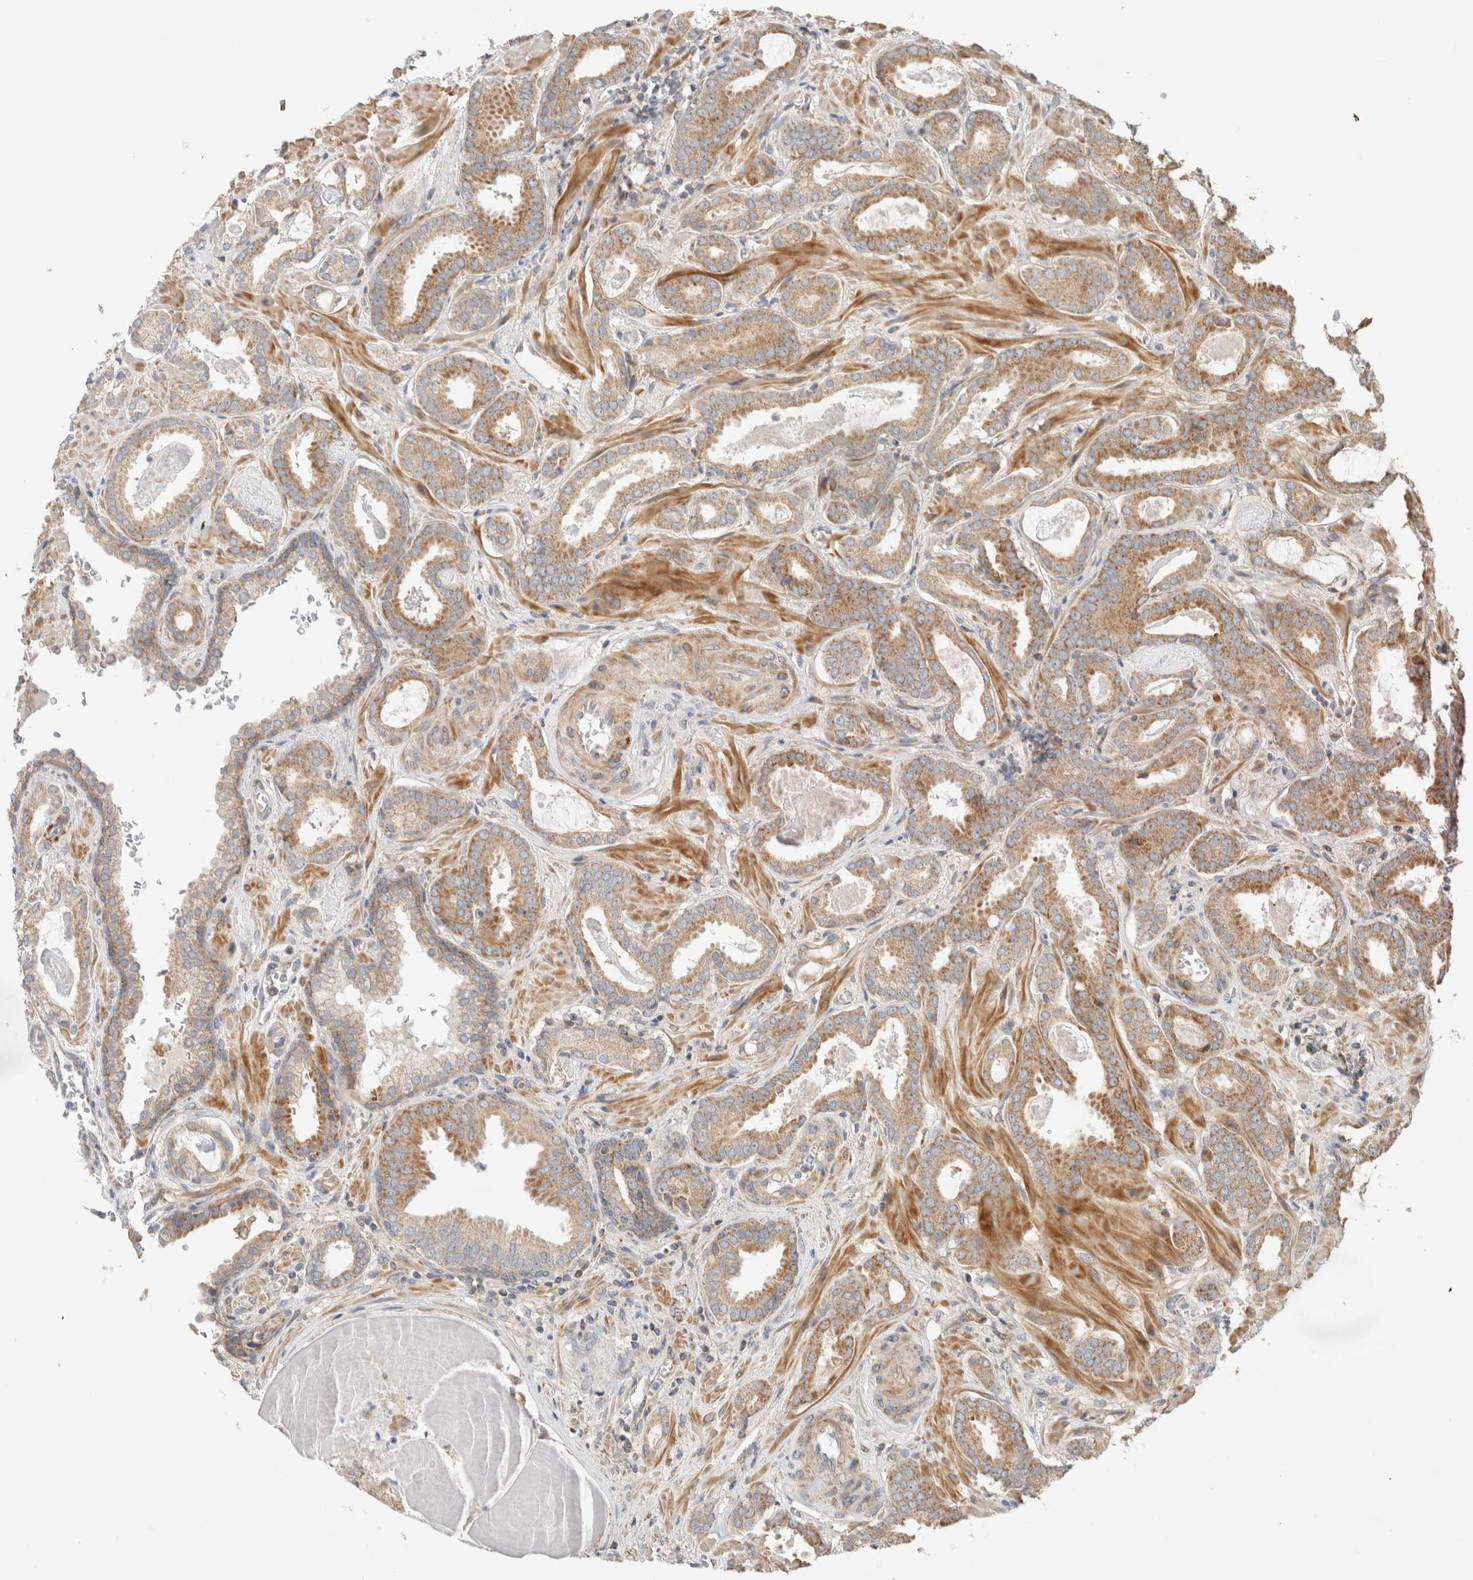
{"staining": {"intensity": "strong", "quantity": ">75%", "location": "cytoplasmic/membranous"}, "tissue": "prostate cancer", "cell_type": "Tumor cells", "image_type": "cancer", "snomed": [{"axis": "morphology", "description": "Adenocarcinoma, Low grade"}, {"axis": "topography", "description": "Prostate"}], "caption": "A brown stain labels strong cytoplasmic/membranous positivity of a protein in prostate cancer (low-grade adenocarcinoma) tumor cells.", "gene": "MRM3", "patient": {"sex": "male", "age": 53}}